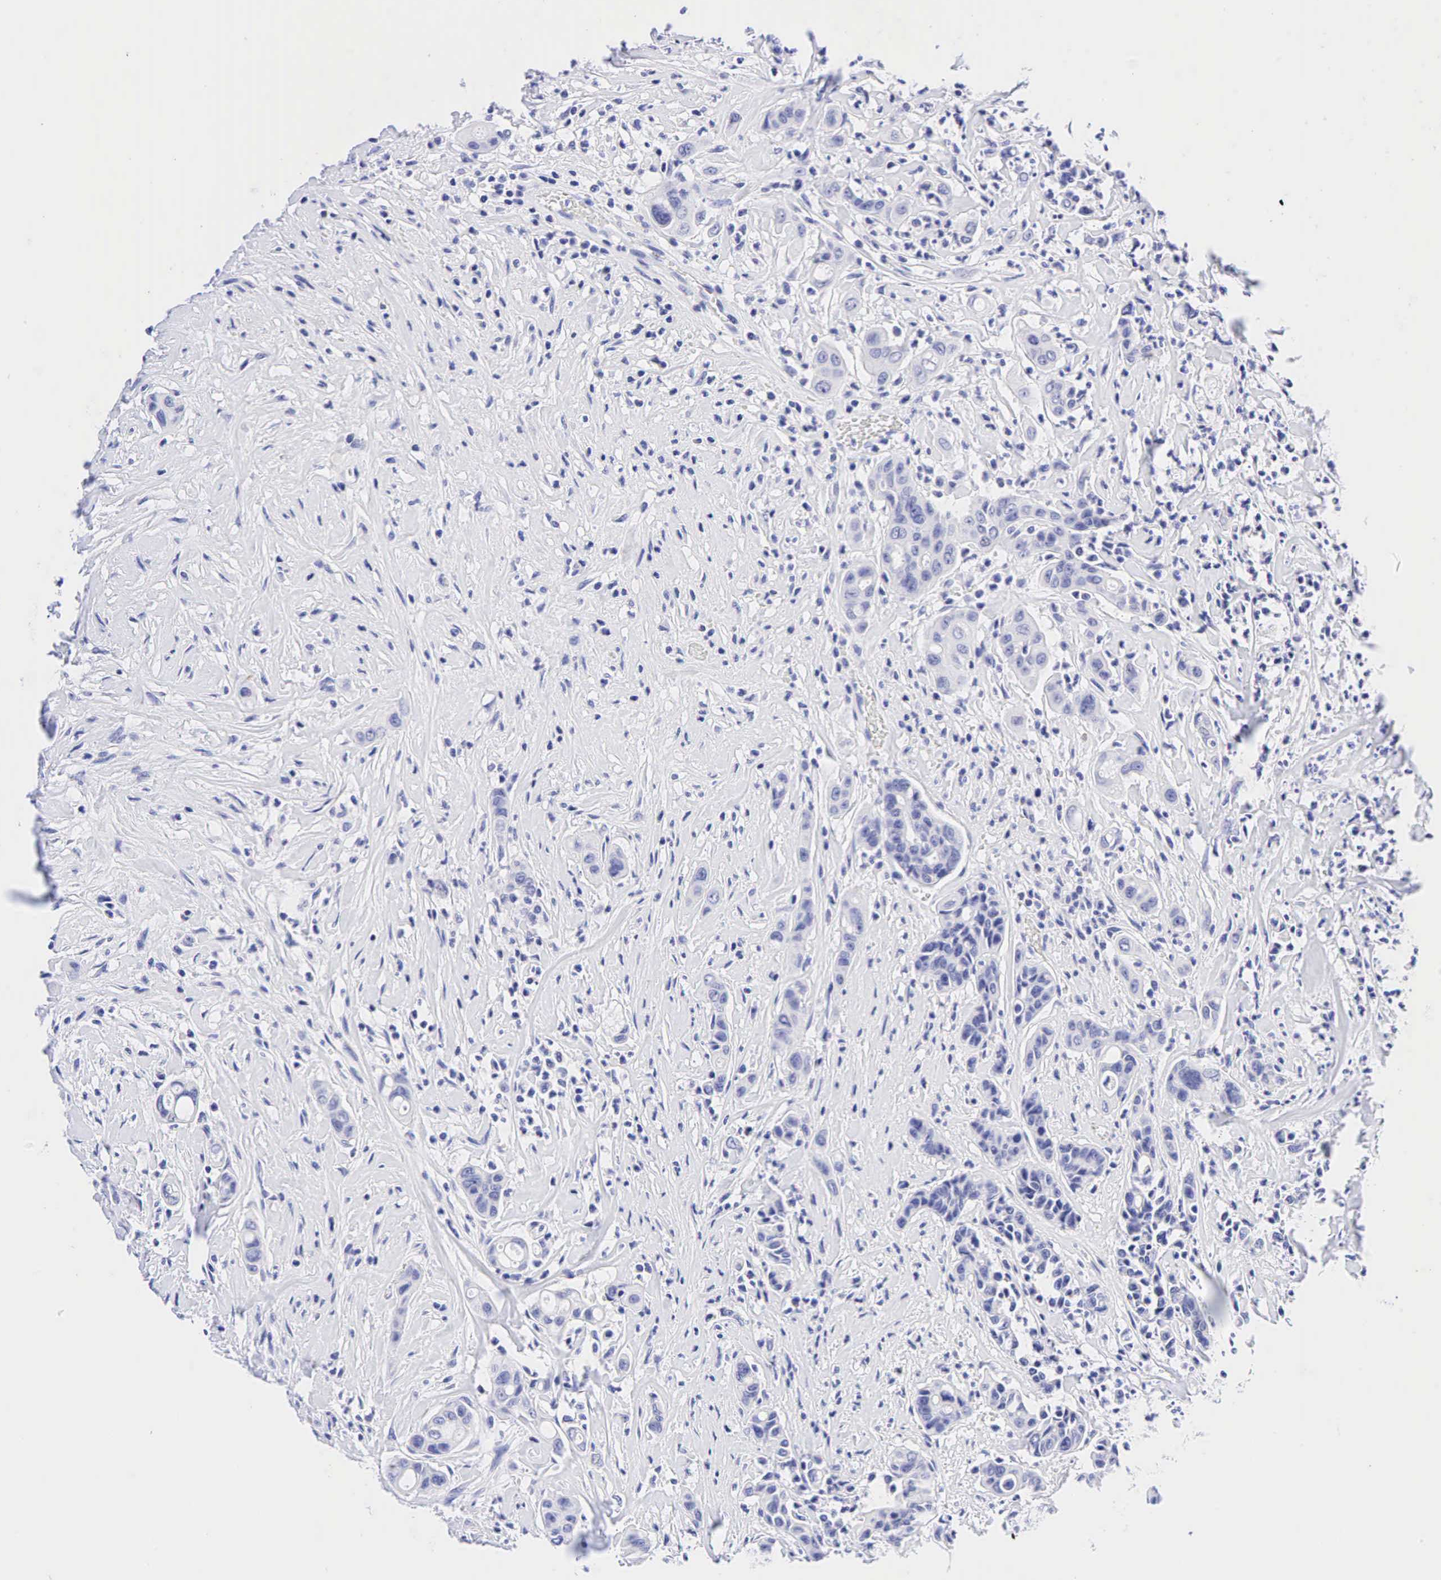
{"staining": {"intensity": "negative", "quantity": "none", "location": "none"}, "tissue": "colorectal cancer", "cell_type": "Tumor cells", "image_type": "cancer", "snomed": [{"axis": "morphology", "description": "Adenocarcinoma, NOS"}, {"axis": "topography", "description": "Colon"}], "caption": "A photomicrograph of human colorectal cancer (adenocarcinoma) is negative for staining in tumor cells.", "gene": "KRT7", "patient": {"sex": "female", "age": 70}}